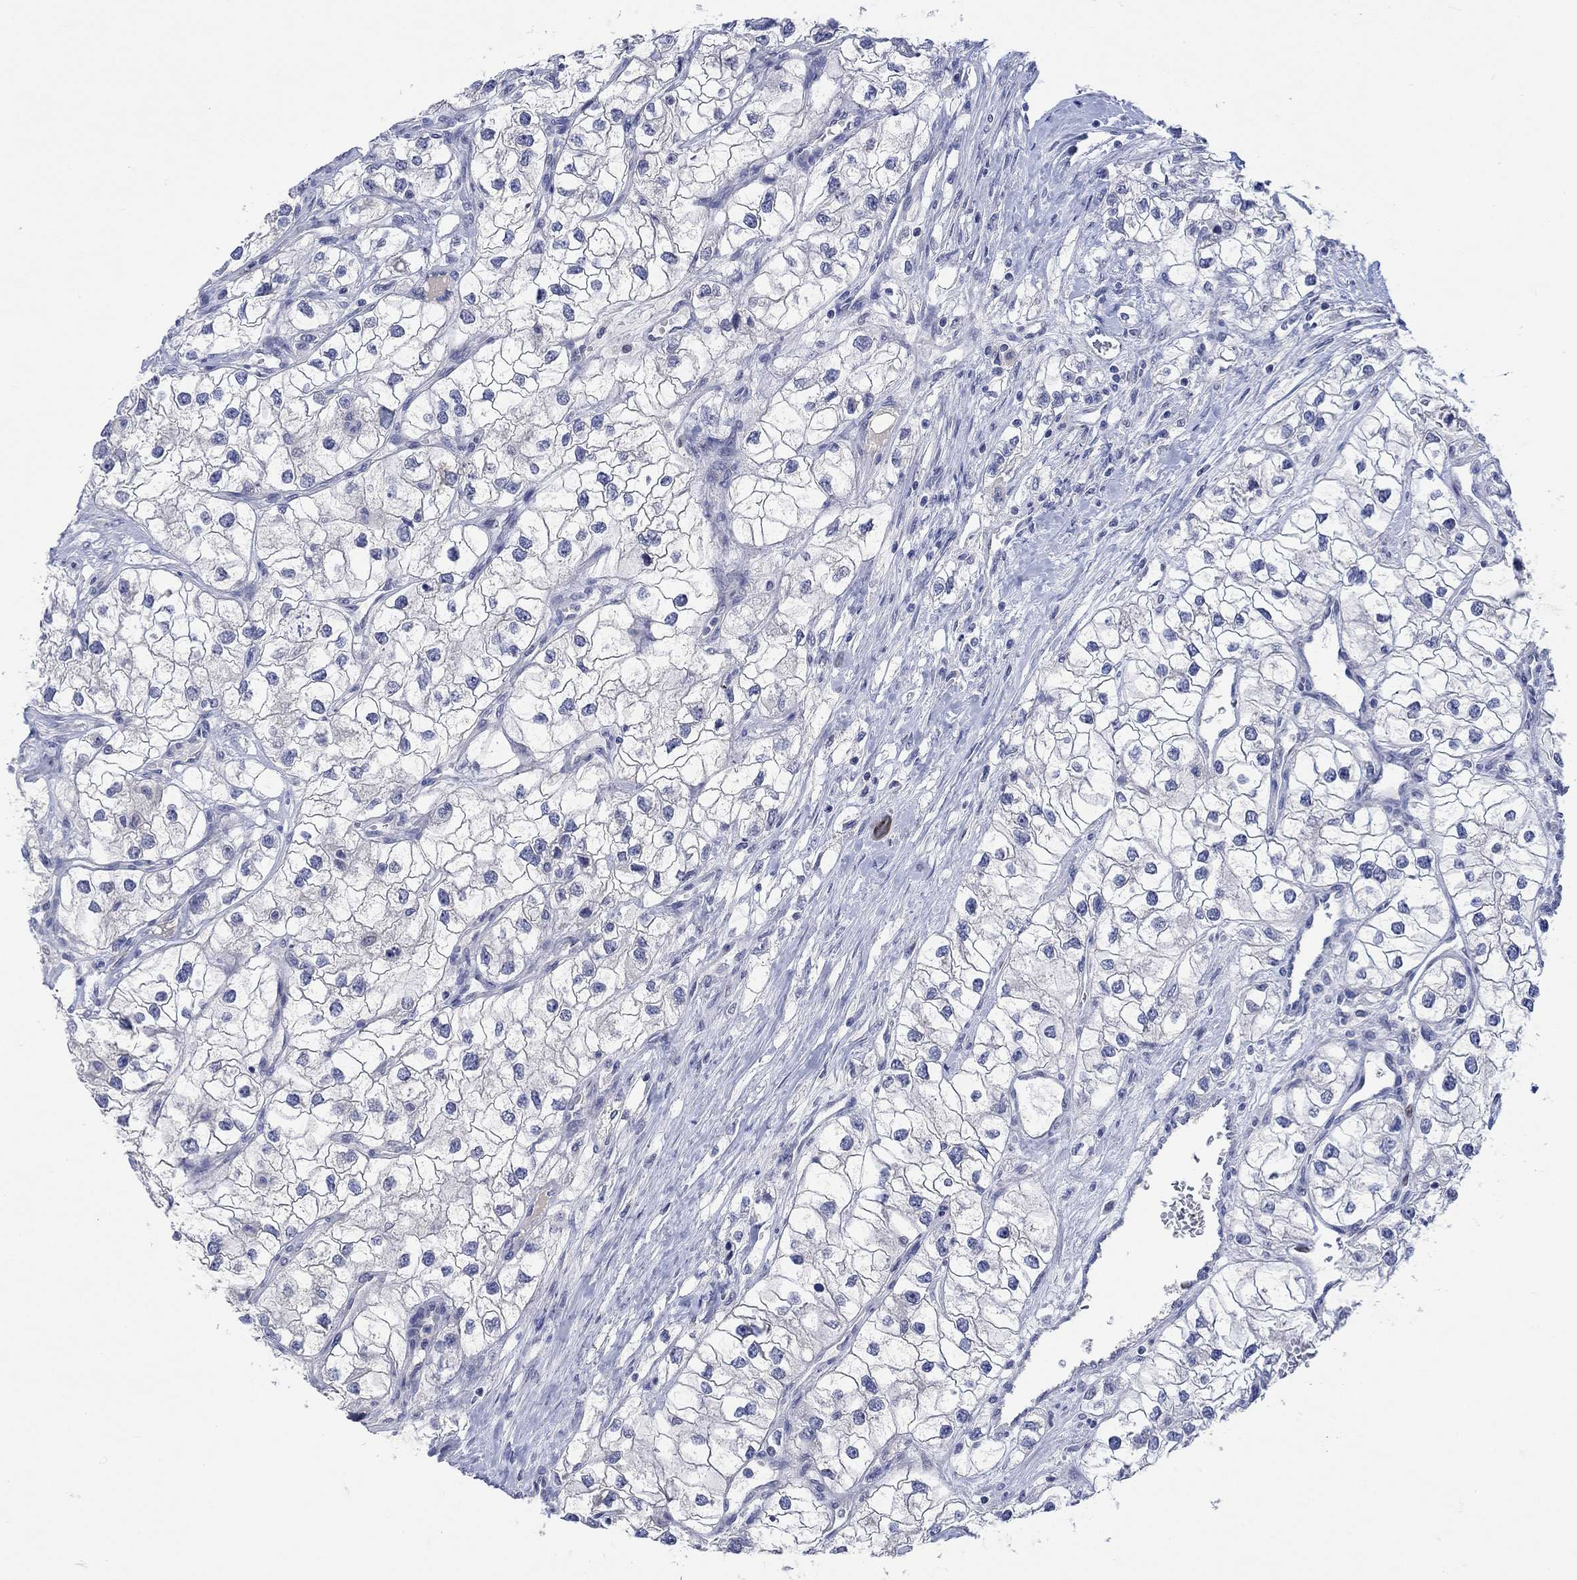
{"staining": {"intensity": "negative", "quantity": "none", "location": "none"}, "tissue": "renal cancer", "cell_type": "Tumor cells", "image_type": "cancer", "snomed": [{"axis": "morphology", "description": "Adenocarcinoma, NOS"}, {"axis": "topography", "description": "Kidney"}], "caption": "Tumor cells are negative for brown protein staining in renal adenocarcinoma.", "gene": "DLK1", "patient": {"sex": "male", "age": 59}}